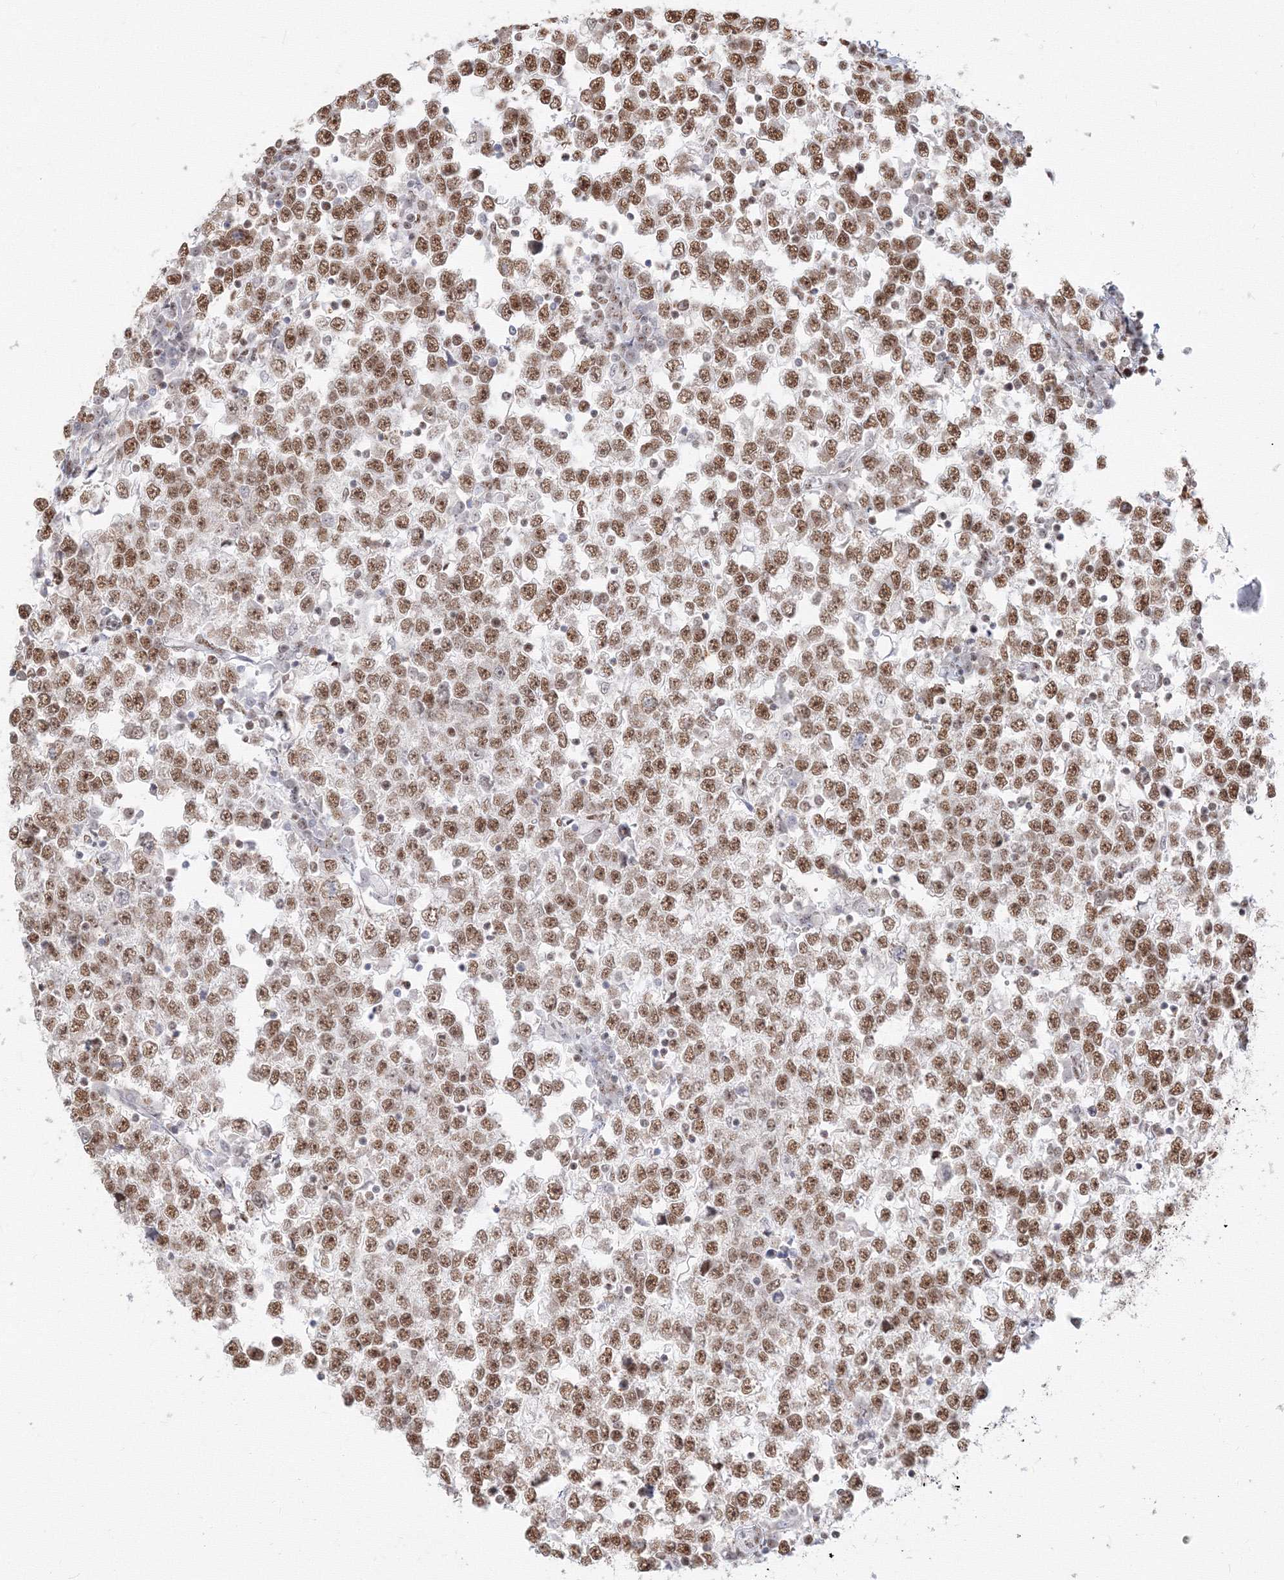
{"staining": {"intensity": "moderate", "quantity": ">75%", "location": "nuclear"}, "tissue": "testis cancer", "cell_type": "Tumor cells", "image_type": "cancer", "snomed": [{"axis": "morphology", "description": "Seminoma, NOS"}, {"axis": "topography", "description": "Testis"}], "caption": "Brown immunohistochemical staining in testis cancer (seminoma) reveals moderate nuclear positivity in about >75% of tumor cells.", "gene": "PPP4R2", "patient": {"sex": "male", "age": 65}}